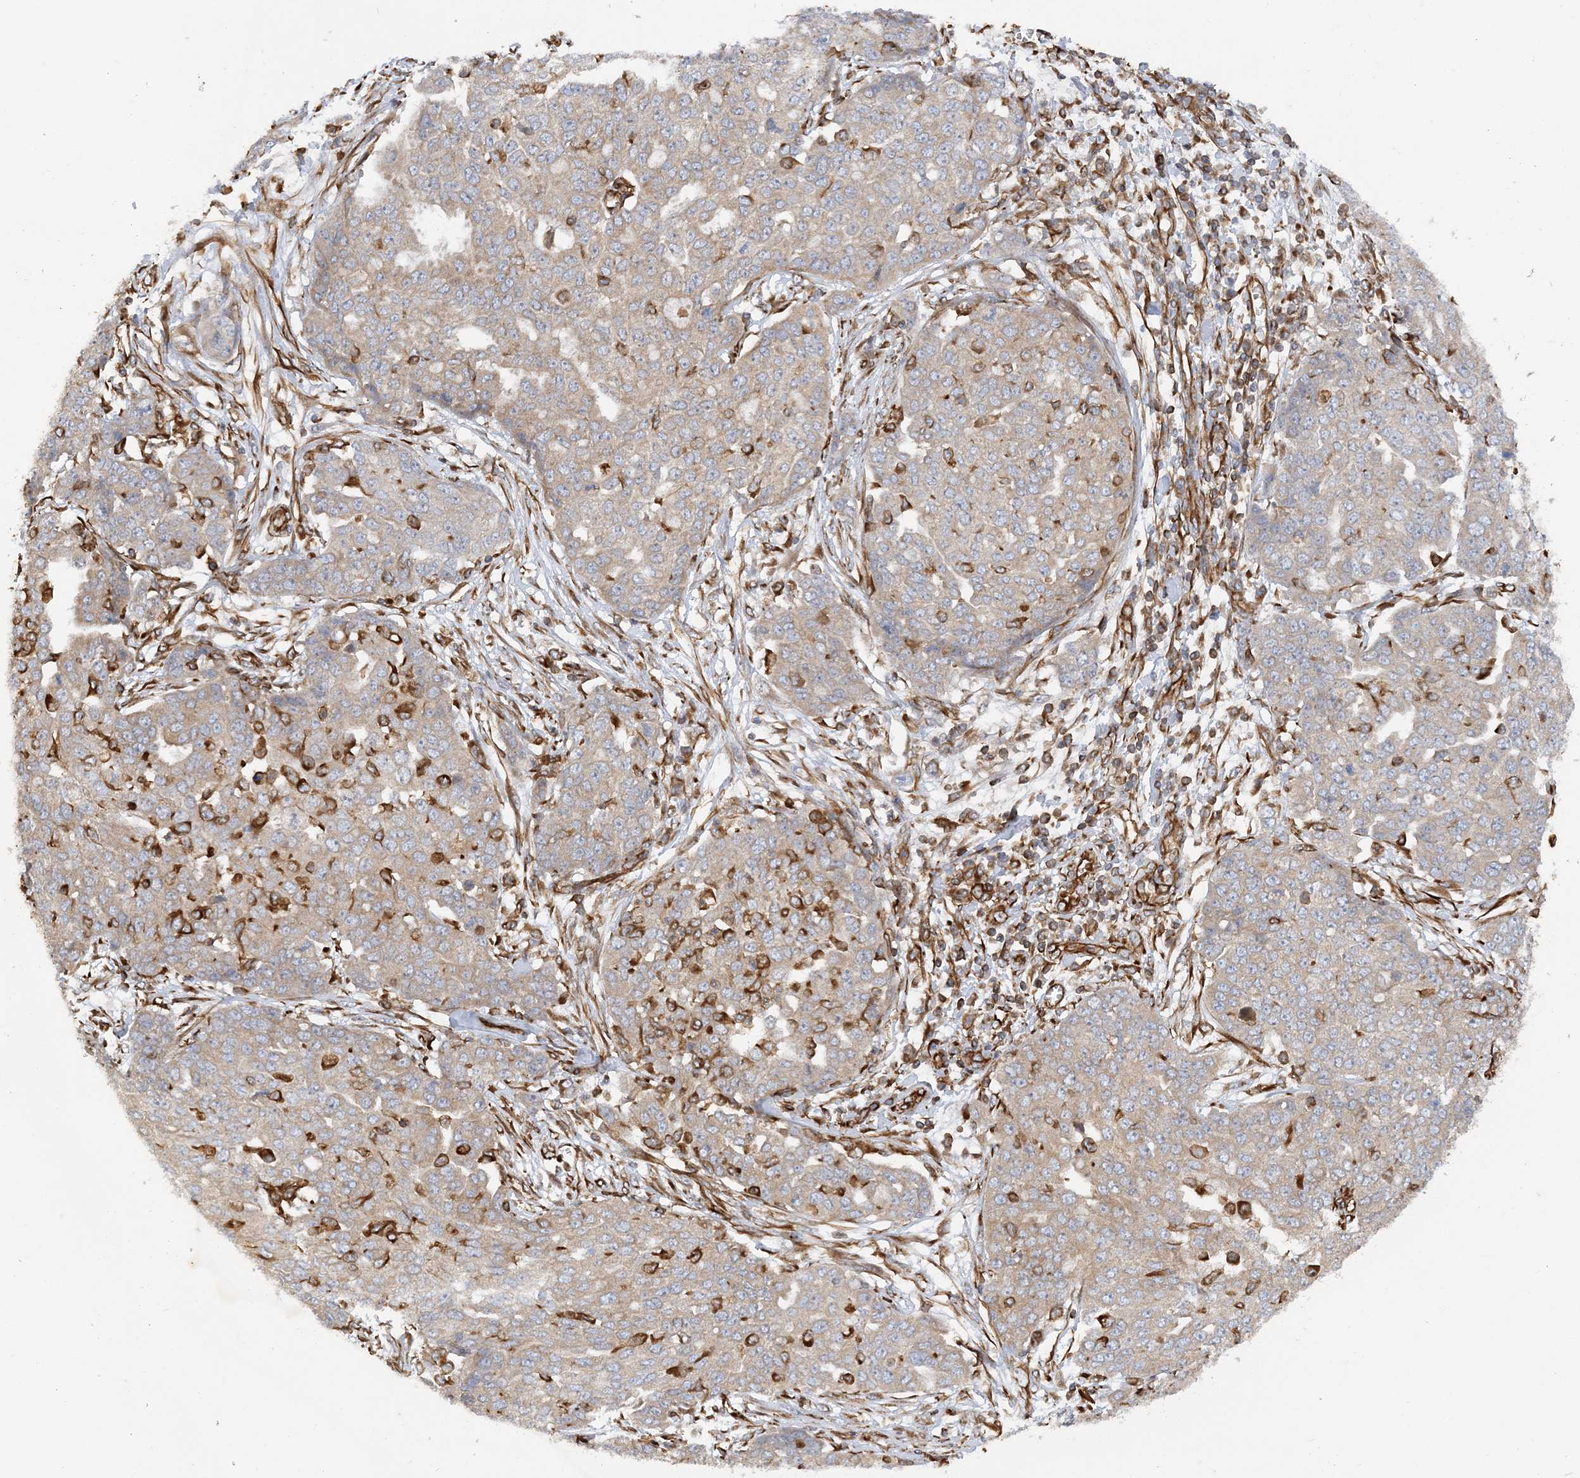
{"staining": {"intensity": "weak", "quantity": "25%-75%", "location": "cytoplasmic/membranous"}, "tissue": "ovarian cancer", "cell_type": "Tumor cells", "image_type": "cancer", "snomed": [{"axis": "morphology", "description": "Cystadenocarcinoma, serous, NOS"}, {"axis": "topography", "description": "Soft tissue"}, {"axis": "topography", "description": "Ovary"}], "caption": "Immunohistochemical staining of human ovarian serous cystadenocarcinoma displays low levels of weak cytoplasmic/membranous protein expression in about 25%-75% of tumor cells. The staining was performed using DAB (3,3'-diaminobenzidine) to visualize the protein expression in brown, while the nuclei were stained in blue with hematoxylin (Magnification: 20x).", "gene": "FAM114A2", "patient": {"sex": "female", "age": 57}}